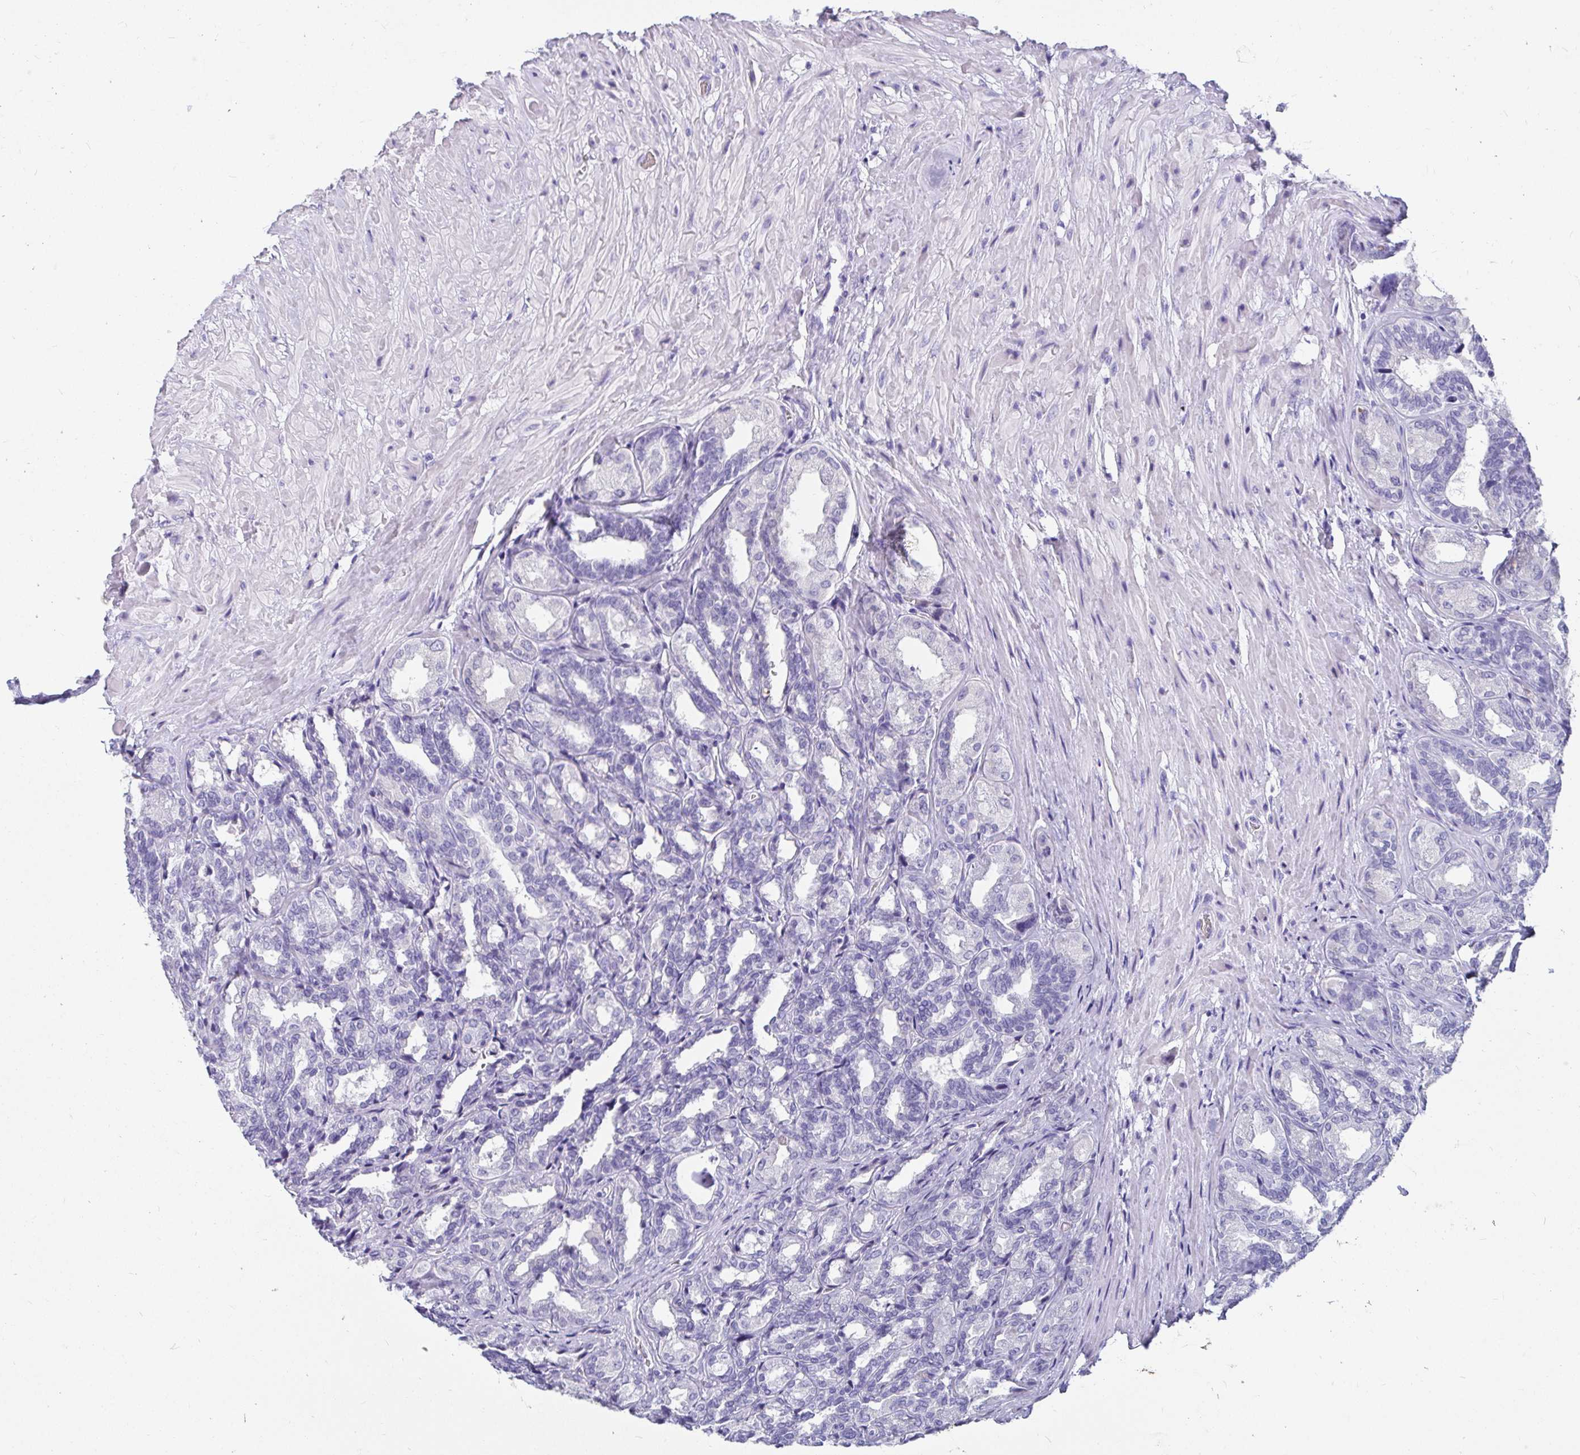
{"staining": {"intensity": "negative", "quantity": "none", "location": "none"}, "tissue": "seminal vesicle", "cell_type": "Glandular cells", "image_type": "normal", "snomed": [{"axis": "morphology", "description": "Normal tissue, NOS"}, {"axis": "topography", "description": "Seminal veicle"}], "caption": "The image shows no significant staining in glandular cells of seminal vesicle. (DAB immunohistochemistry (IHC) visualized using brightfield microscopy, high magnification).", "gene": "ZPBP2", "patient": {"sex": "male", "age": 68}}